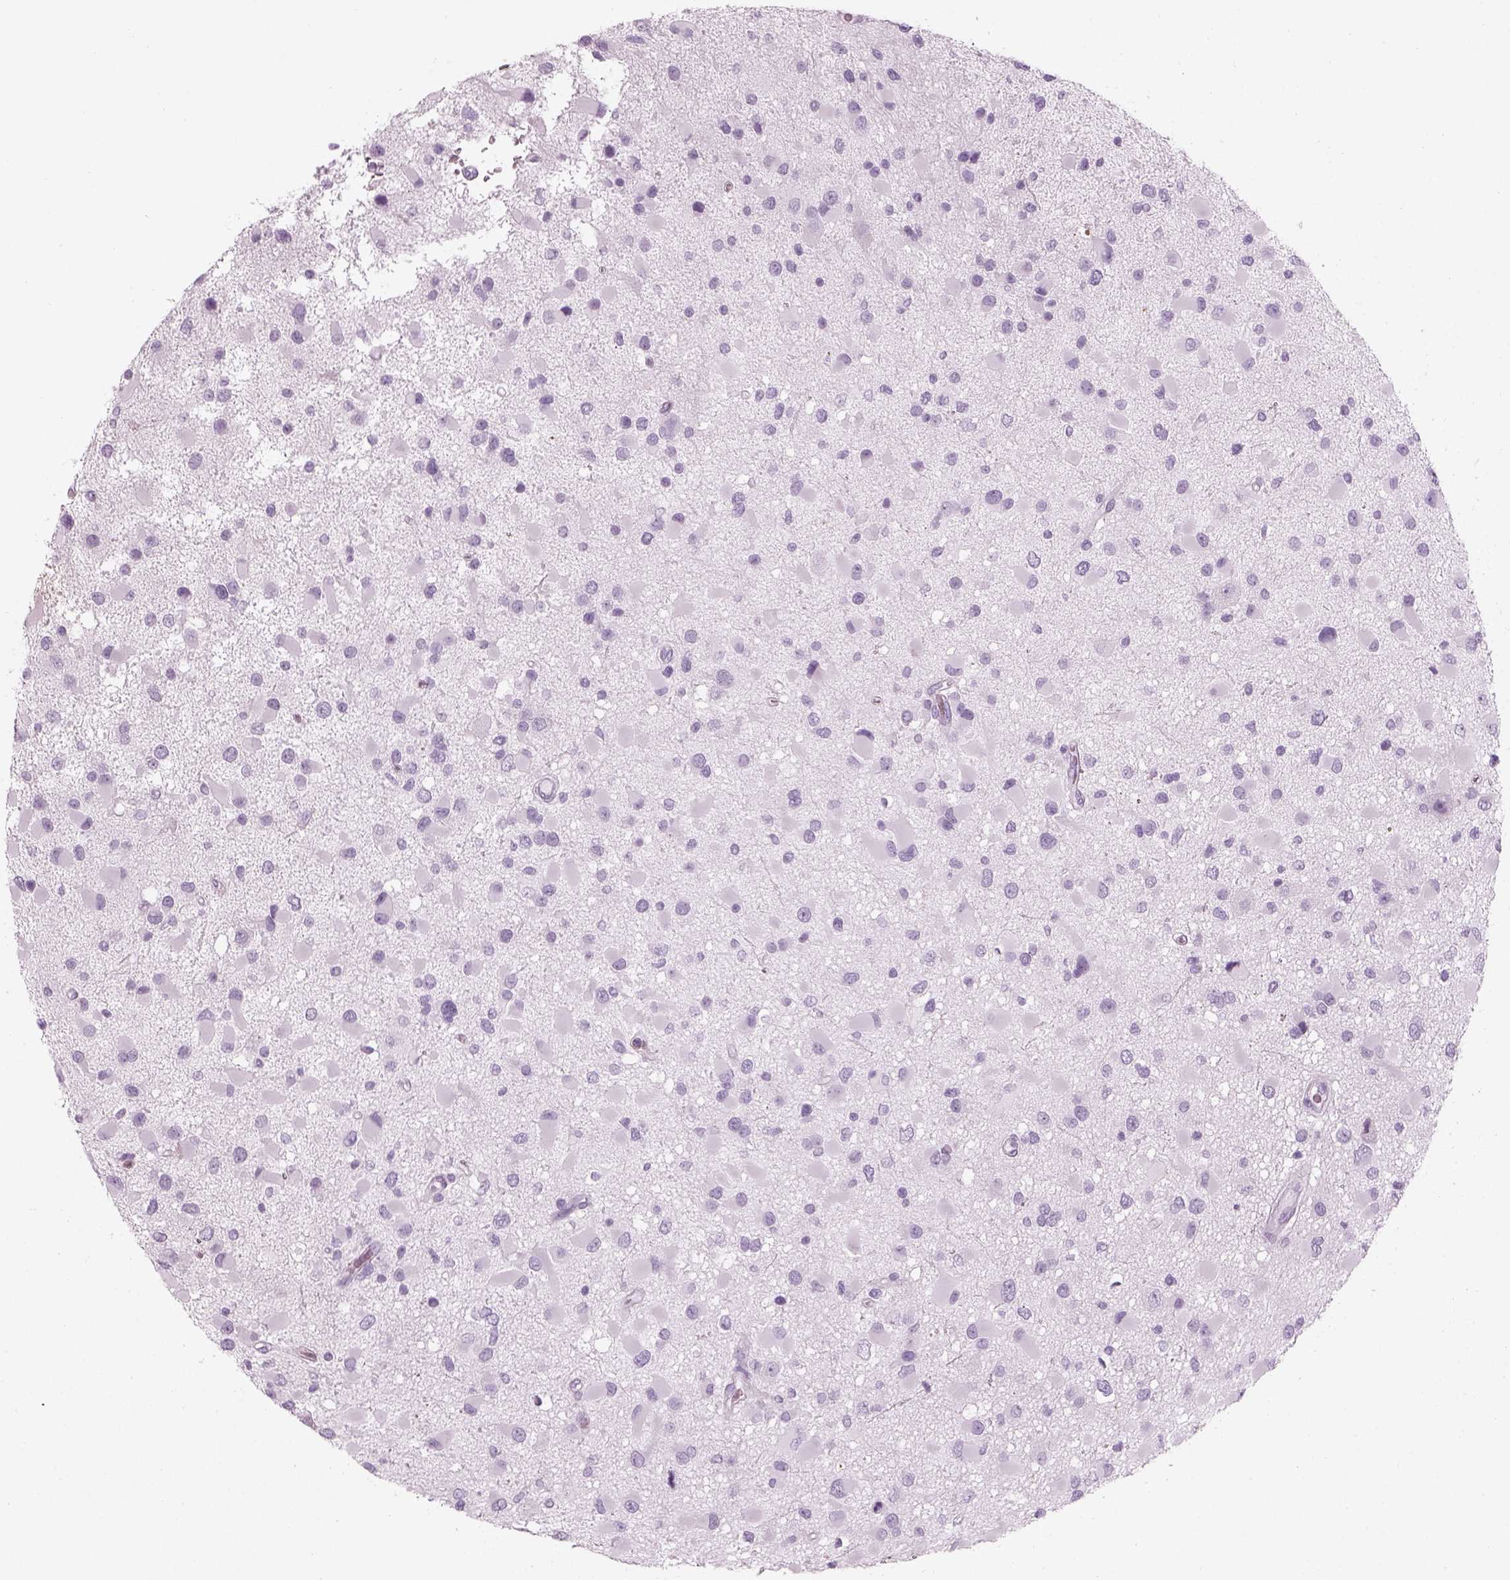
{"staining": {"intensity": "negative", "quantity": "none", "location": "none"}, "tissue": "glioma", "cell_type": "Tumor cells", "image_type": "cancer", "snomed": [{"axis": "morphology", "description": "Glioma, malignant, Low grade"}, {"axis": "topography", "description": "Brain"}], "caption": "DAB (3,3'-diaminobenzidine) immunohistochemical staining of human malignant low-grade glioma shows no significant expression in tumor cells.", "gene": "SAG", "patient": {"sex": "female", "age": 32}}